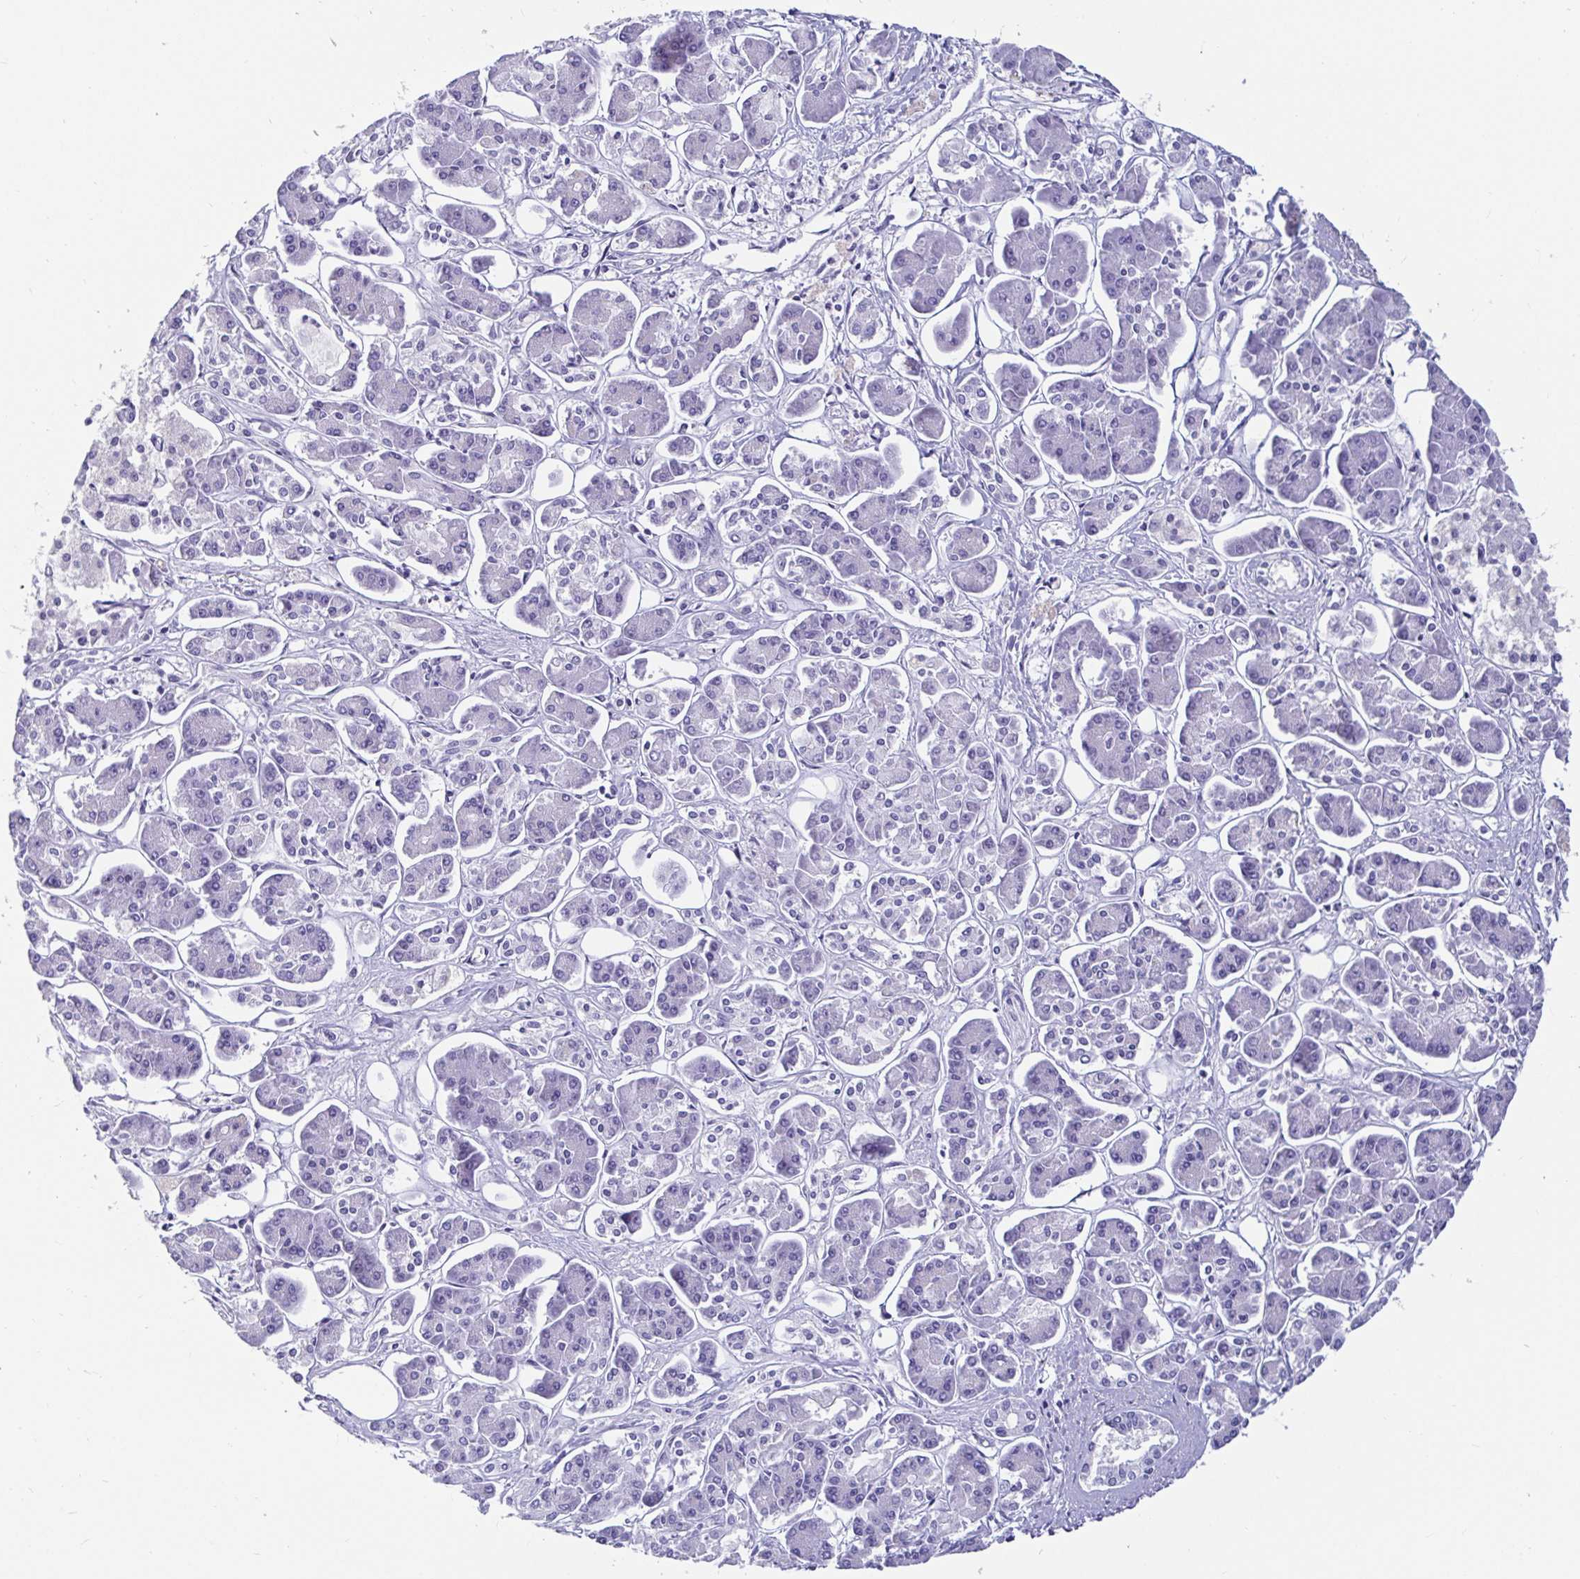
{"staining": {"intensity": "negative", "quantity": "none", "location": "none"}, "tissue": "pancreatic cancer", "cell_type": "Tumor cells", "image_type": "cancer", "snomed": [{"axis": "morphology", "description": "Adenocarcinoma, NOS"}, {"axis": "topography", "description": "Pancreas"}], "caption": "Immunohistochemical staining of human pancreatic cancer shows no significant positivity in tumor cells. Nuclei are stained in blue.", "gene": "ZPBP2", "patient": {"sex": "male", "age": 85}}